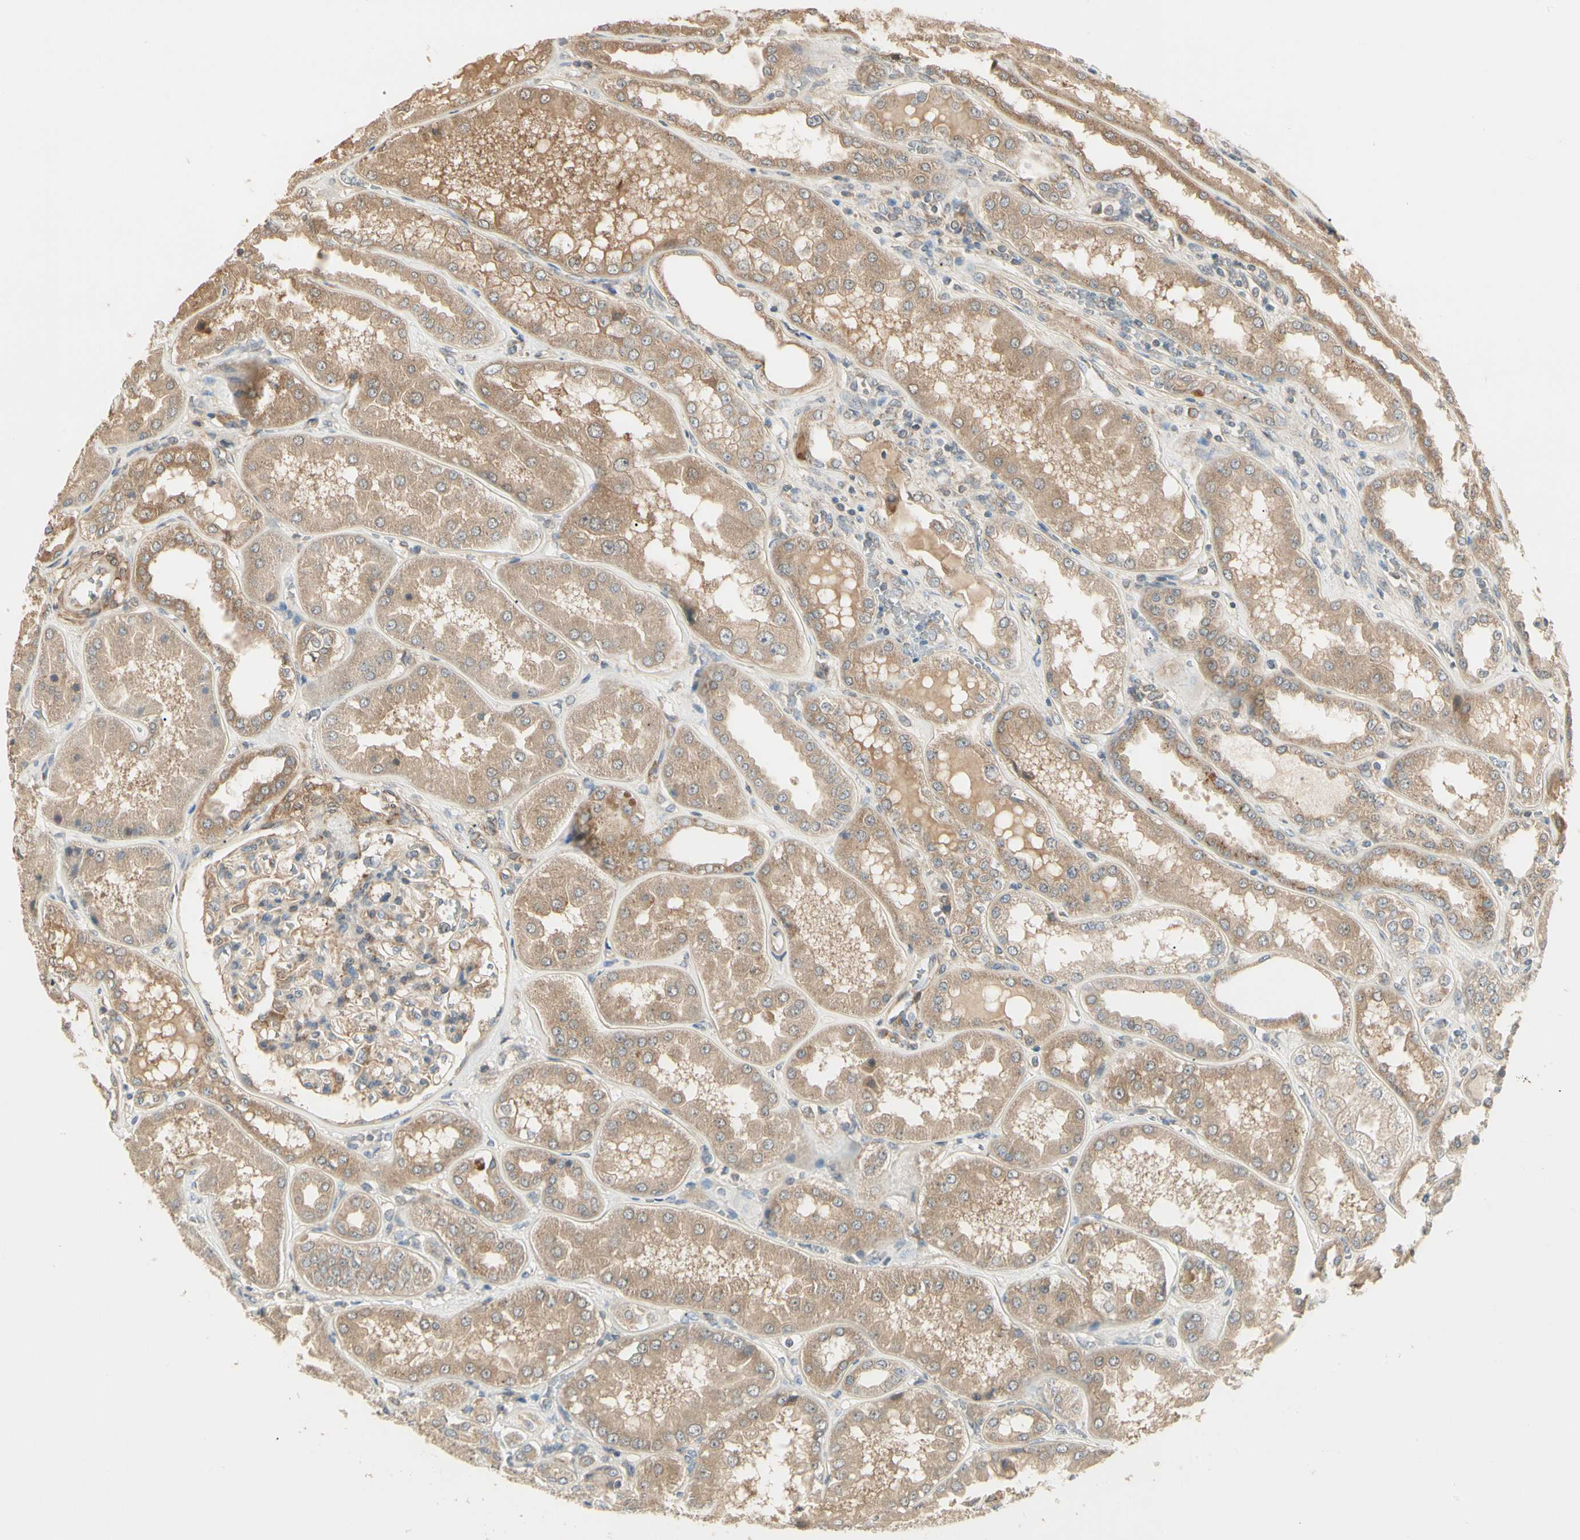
{"staining": {"intensity": "moderate", "quantity": "25%-75%", "location": "cytoplasmic/membranous"}, "tissue": "kidney", "cell_type": "Cells in glomeruli", "image_type": "normal", "snomed": [{"axis": "morphology", "description": "Normal tissue, NOS"}, {"axis": "topography", "description": "Kidney"}], "caption": "Immunohistochemistry staining of normal kidney, which shows medium levels of moderate cytoplasmic/membranous staining in approximately 25%-75% of cells in glomeruli indicating moderate cytoplasmic/membranous protein positivity. The staining was performed using DAB (brown) for protein detection and nuclei were counterstained in hematoxylin (blue).", "gene": "IRAG1", "patient": {"sex": "female", "age": 56}}